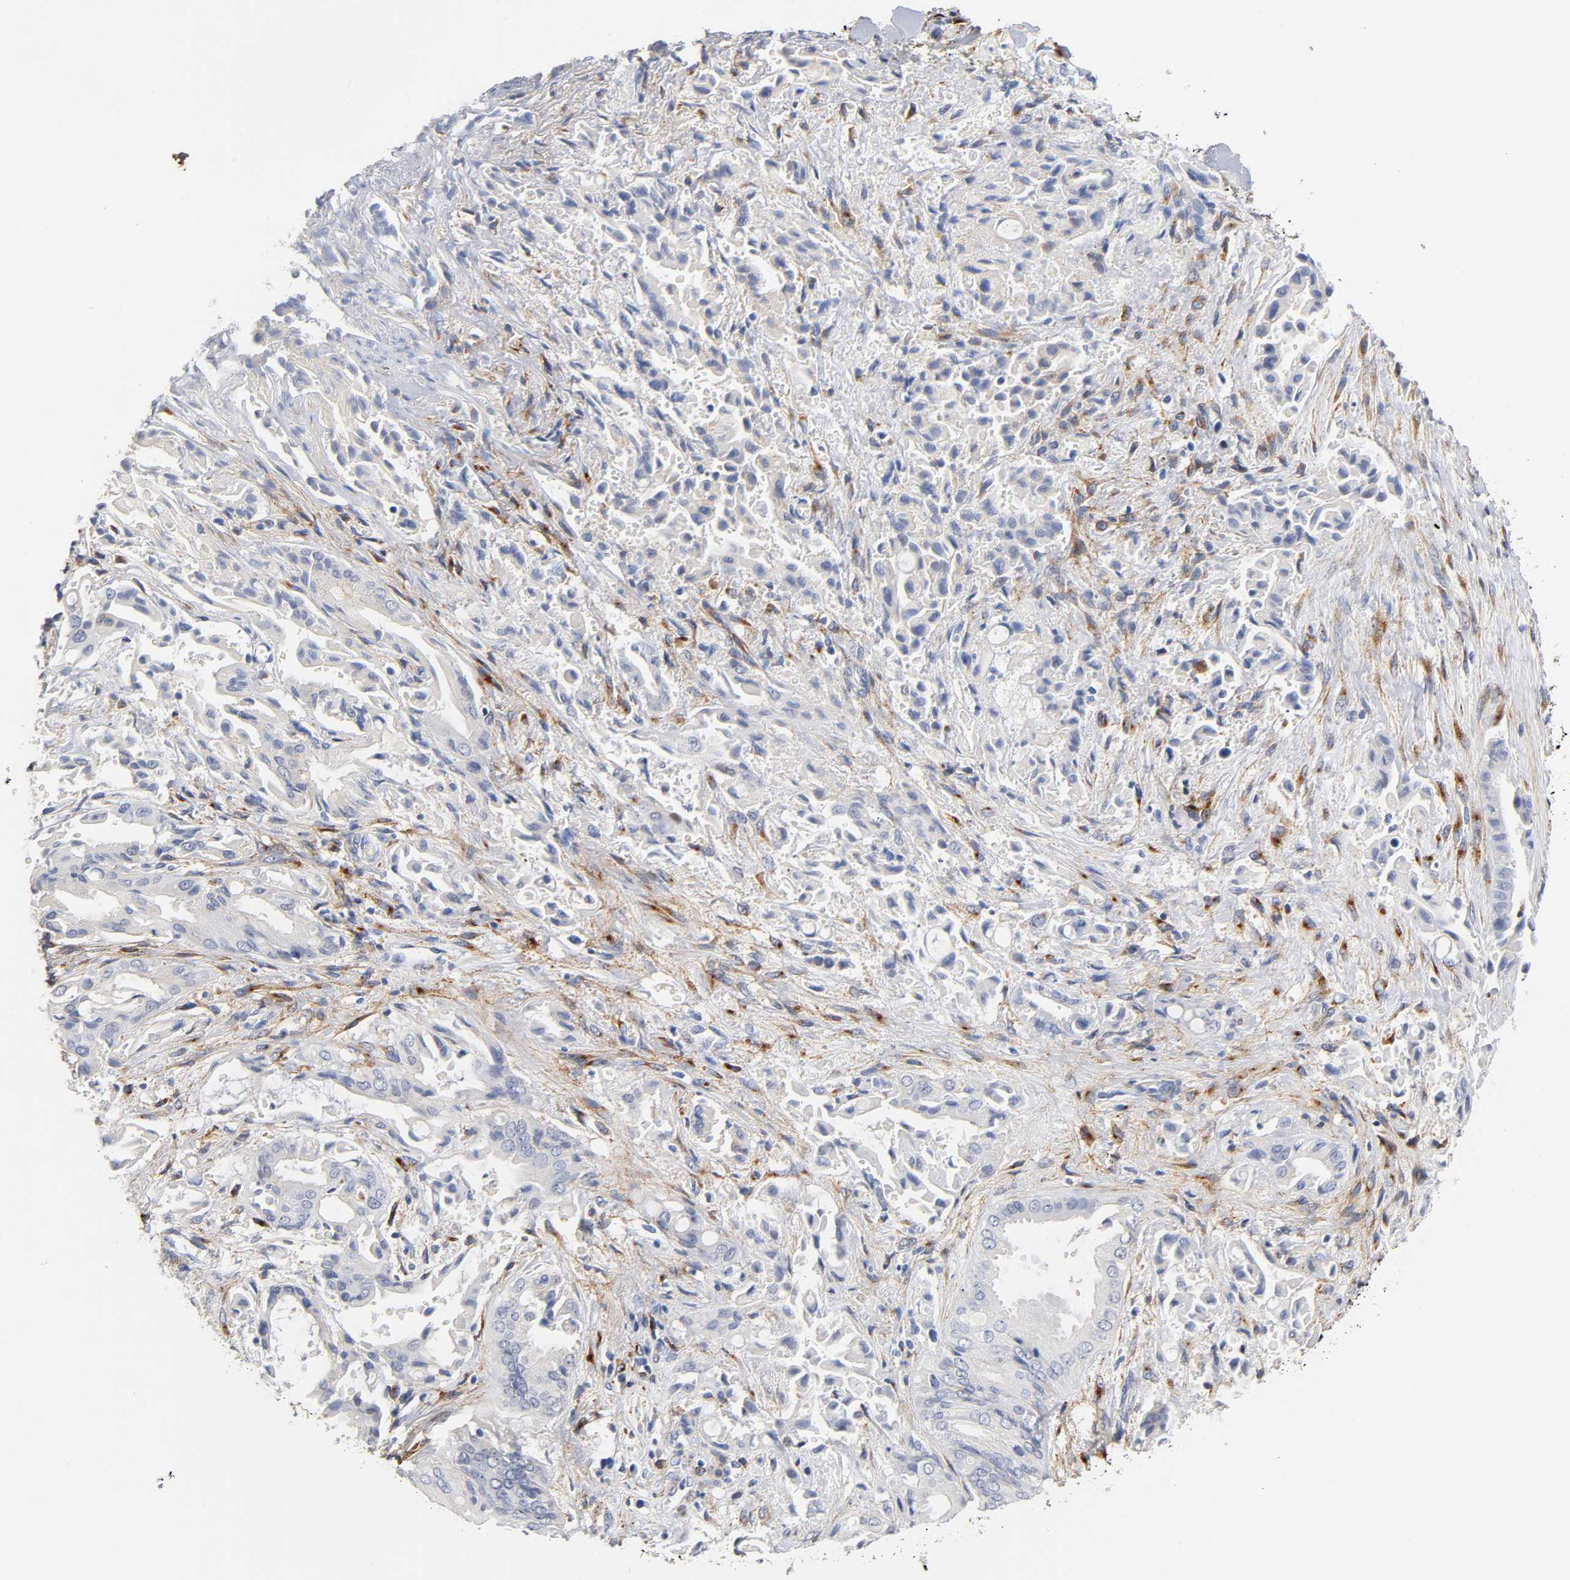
{"staining": {"intensity": "weak", "quantity": "<25%", "location": "cytoplasmic/membranous"}, "tissue": "liver cancer", "cell_type": "Tumor cells", "image_type": "cancer", "snomed": [{"axis": "morphology", "description": "Cholangiocarcinoma"}, {"axis": "topography", "description": "Liver"}], "caption": "This is a image of immunohistochemistry staining of liver cancer, which shows no staining in tumor cells.", "gene": "LRP1", "patient": {"sex": "male", "age": 58}}